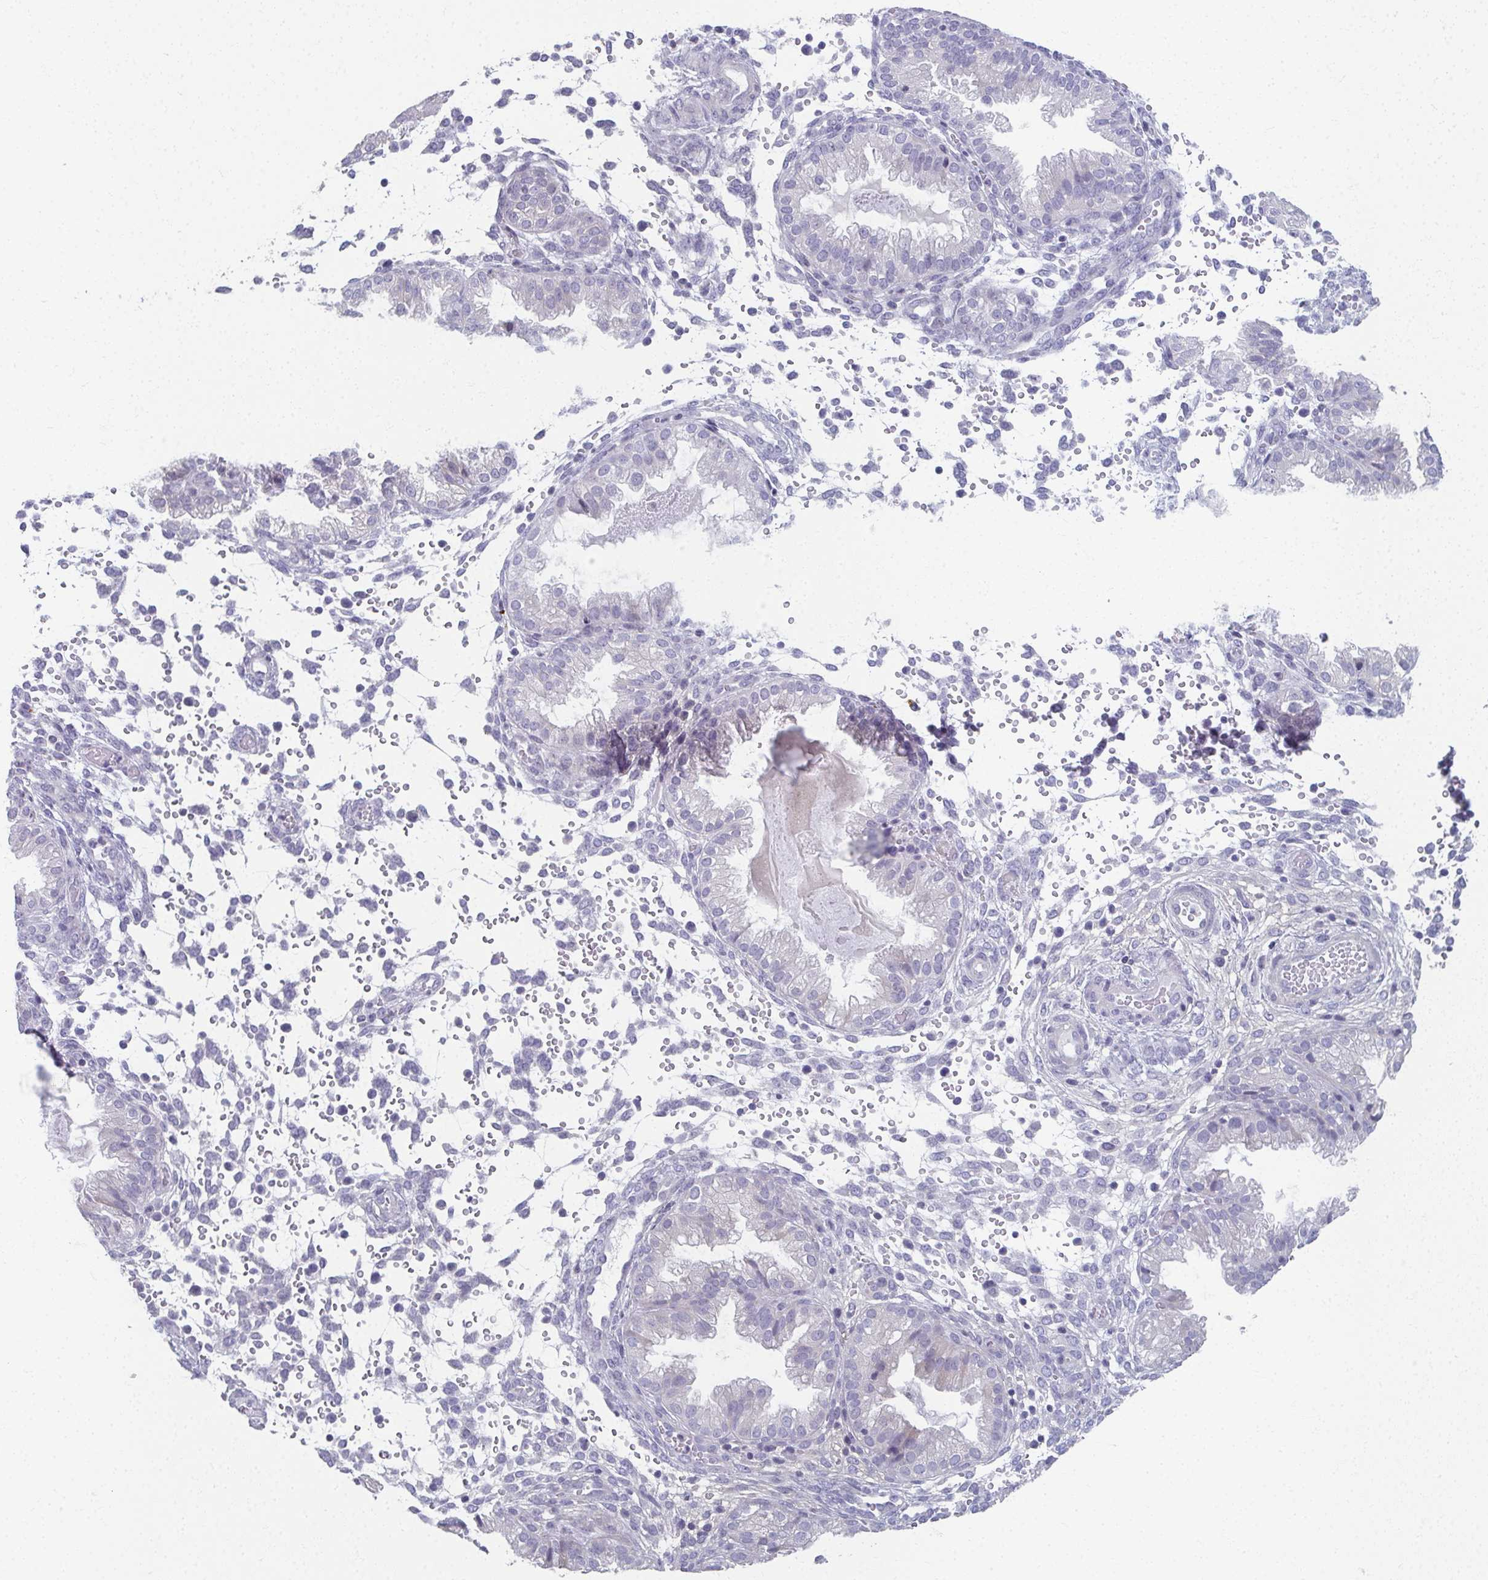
{"staining": {"intensity": "negative", "quantity": "none", "location": "none"}, "tissue": "endometrium", "cell_type": "Cells in endometrial stroma", "image_type": "normal", "snomed": [{"axis": "morphology", "description": "Normal tissue, NOS"}, {"axis": "topography", "description": "Endometrium"}], "caption": "Cells in endometrial stroma show no significant protein staining in benign endometrium.", "gene": "CAMKV", "patient": {"sex": "female", "age": 33}}